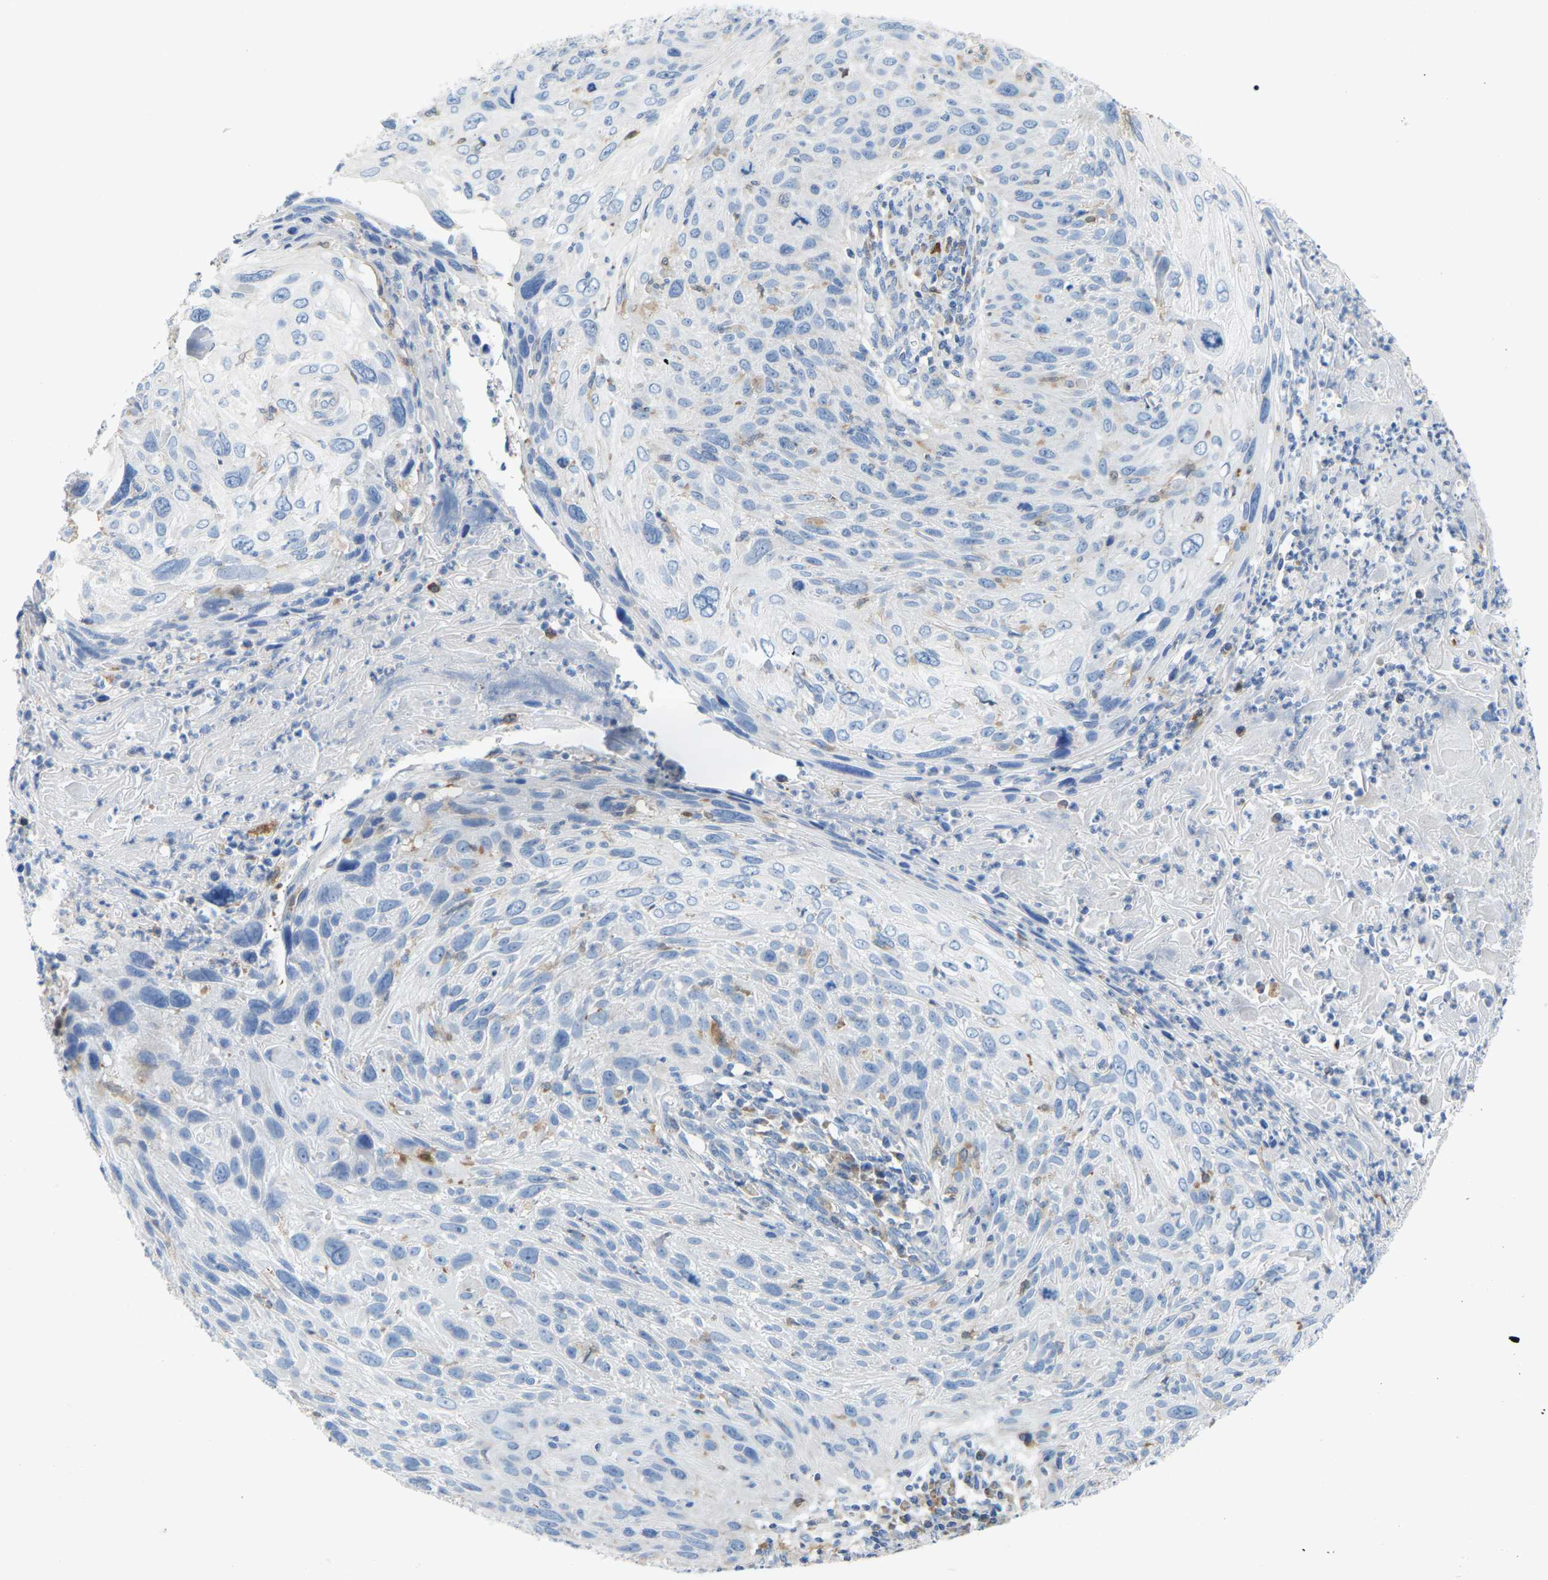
{"staining": {"intensity": "negative", "quantity": "none", "location": "none"}, "tissue": "cervical cancer", "cell_type": "Tumor cells", "image_type": "cancer", "snomed": [{"axis": "morphology", "description": "Squamous cell carcinoma, NOS"}, {"axis": "topography", "description": "Cervix"}], "caption": "Cervical cancer (squamous cell carcinoma) was stained to show a protein in brown. There is no significant staining in tumor cells. (Immunohistochemistry (ihc), brightfield microscopy, high magnification).", "gene": "CROT", "patient": {"sex": "female", "age": 51}}